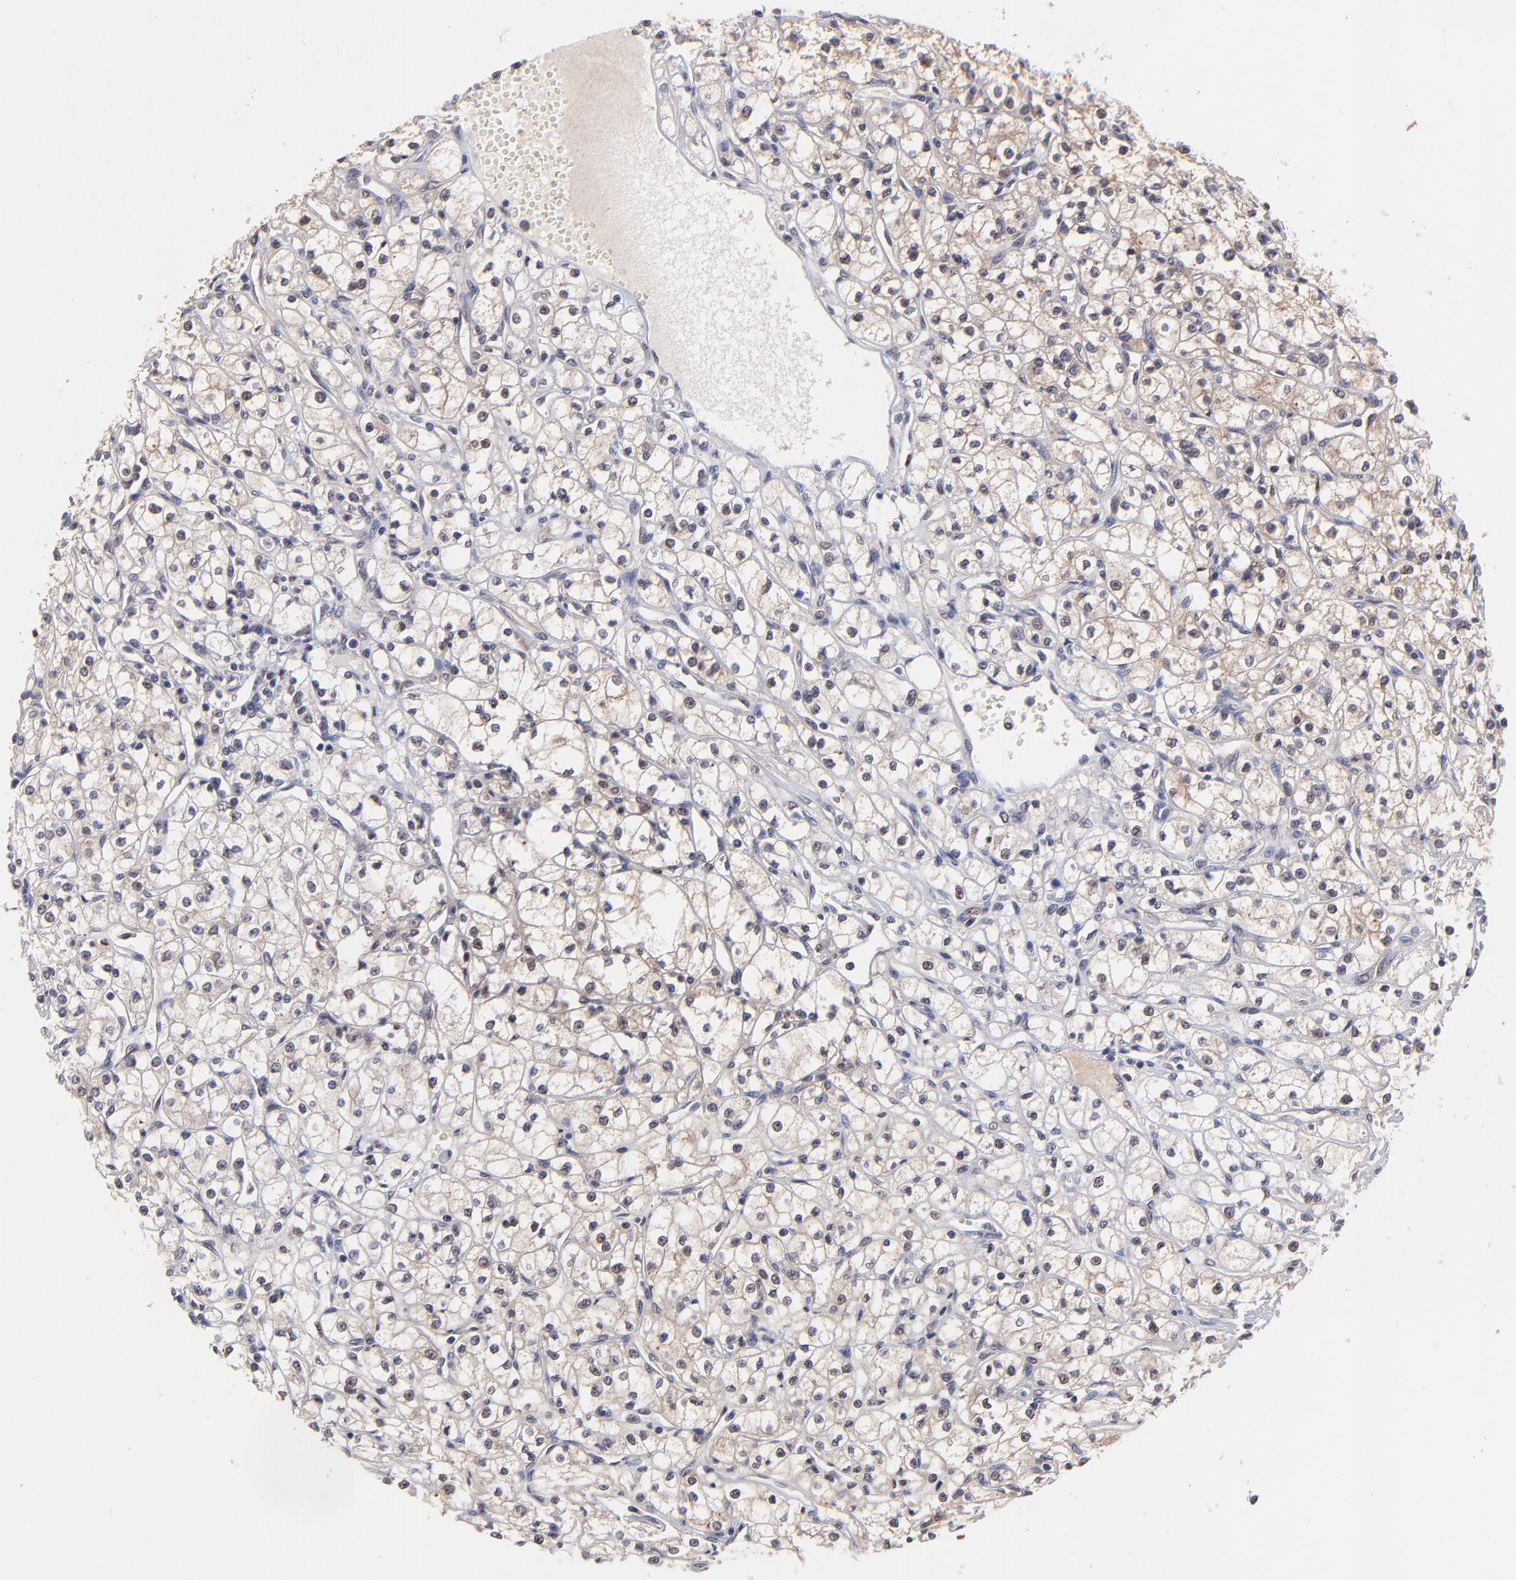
{"staining": {"intensity": "weak", "quantity": "25%-75%", "location": "cytoplasmic/membranous,nuclear"}, "tissue": "renal cancer", "cell_type": "Tumor cells", "image_type": "cancer", "snomed": [{"axis": "morphology", "description": "Adenocarcinoma, NOS"}, {"axis": "topography", "description": "Kidney"}], "caption": "Immunohistochemistry histopathology image of human renal adenocarcinoma stained for a protein (brown), which exhibits low levels of weak cytoplasmic/membranous and nuclear staining in approximately 25%-75% of tumor cells.", "gene": "PSMA6", "patient": {"sex": "male", "age": 61}}